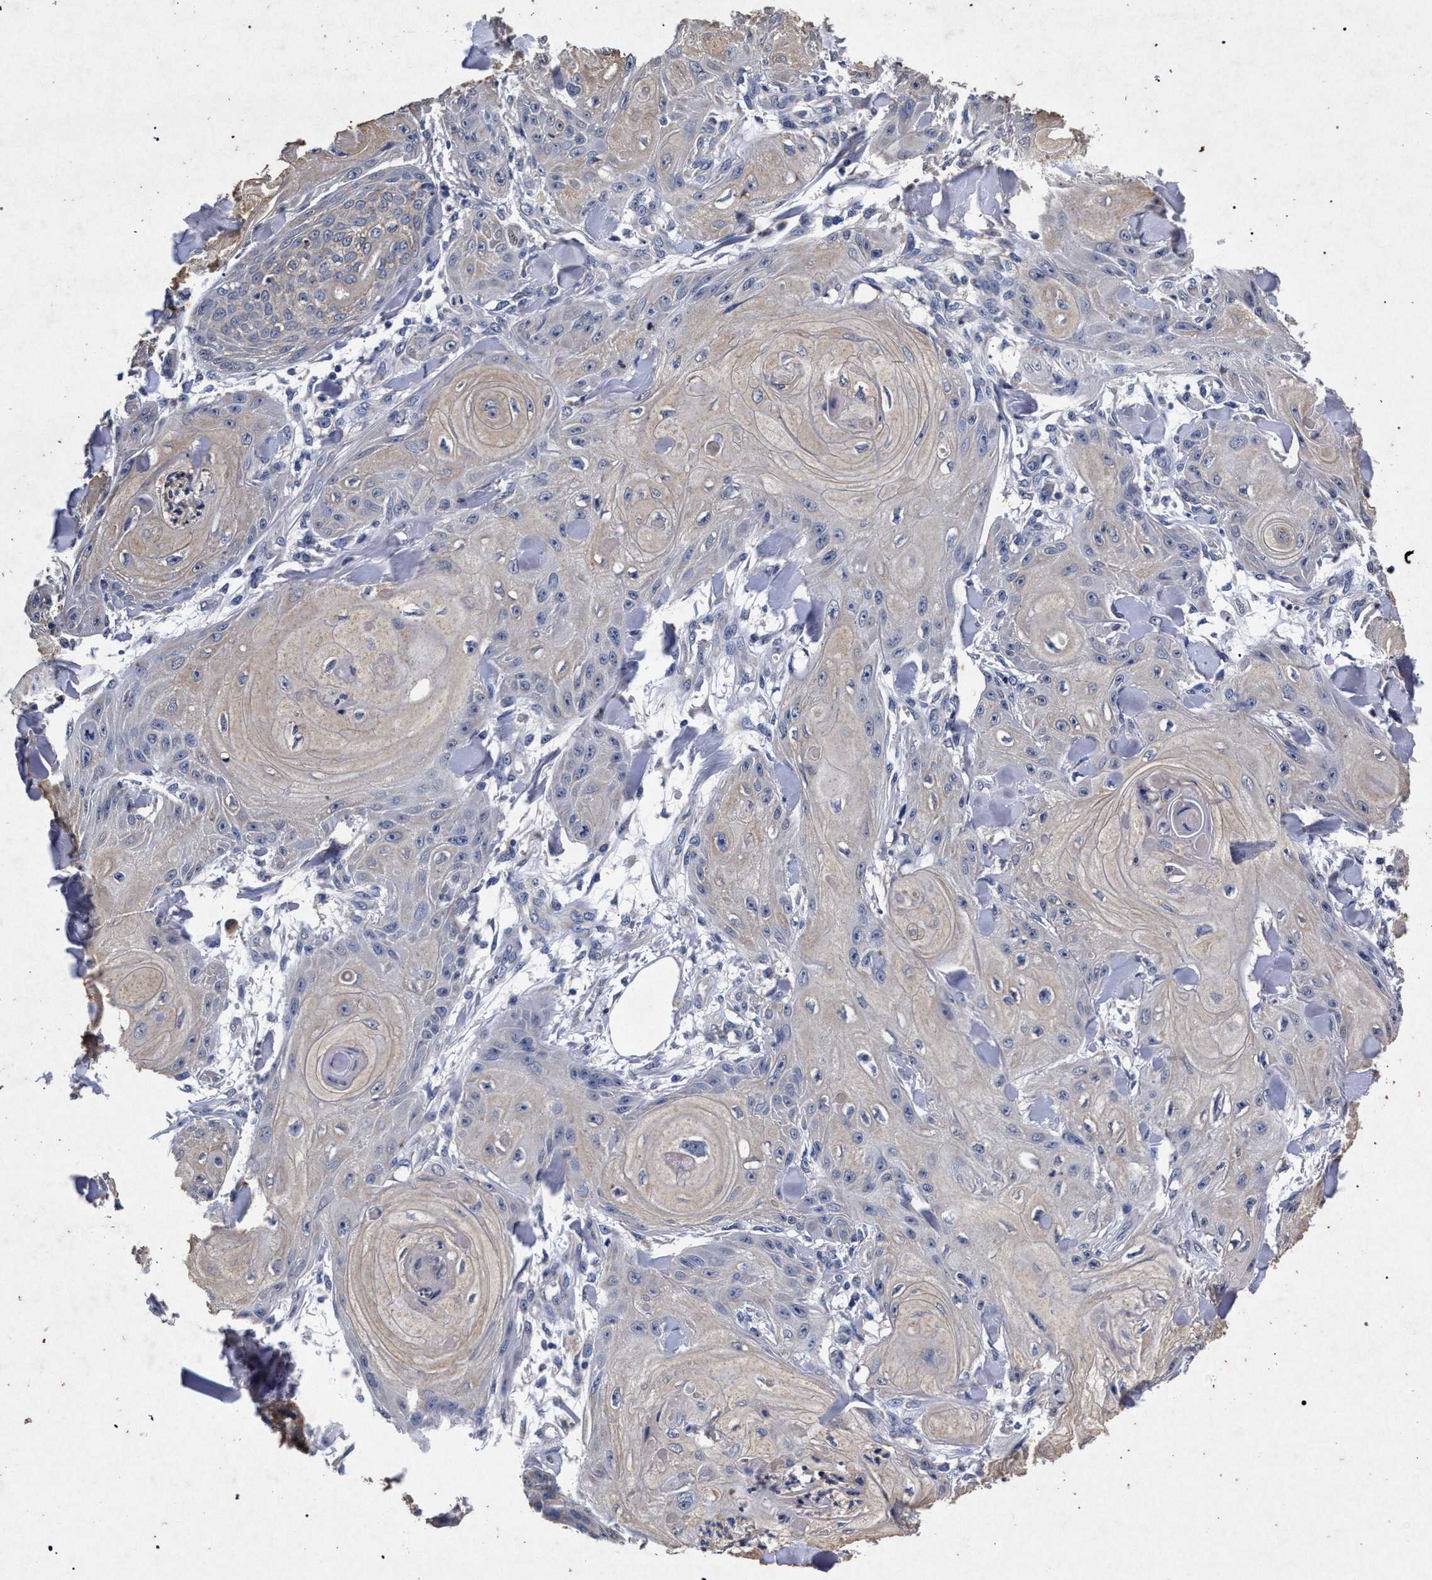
{"staining": {"intensity": "weak", "quantity": "<25%", "location": "cytoplasmic/membranous"}, "tissue": "skin cancer", "cell_type": "Tumor cells", "image_type": "cancer", "snomed": [{"axis": "morphology", "description": "Squamous cell carcinoma, NOS"}, {"axis": "topography", "description": "Skin"}], "caption": "Immunohistochemistry (IHC) of skin squamous cell carcinoma shows no expression in tumor cells.", "gene": "ATP1A2", "patient": {"sex": "male", "age": 74}}